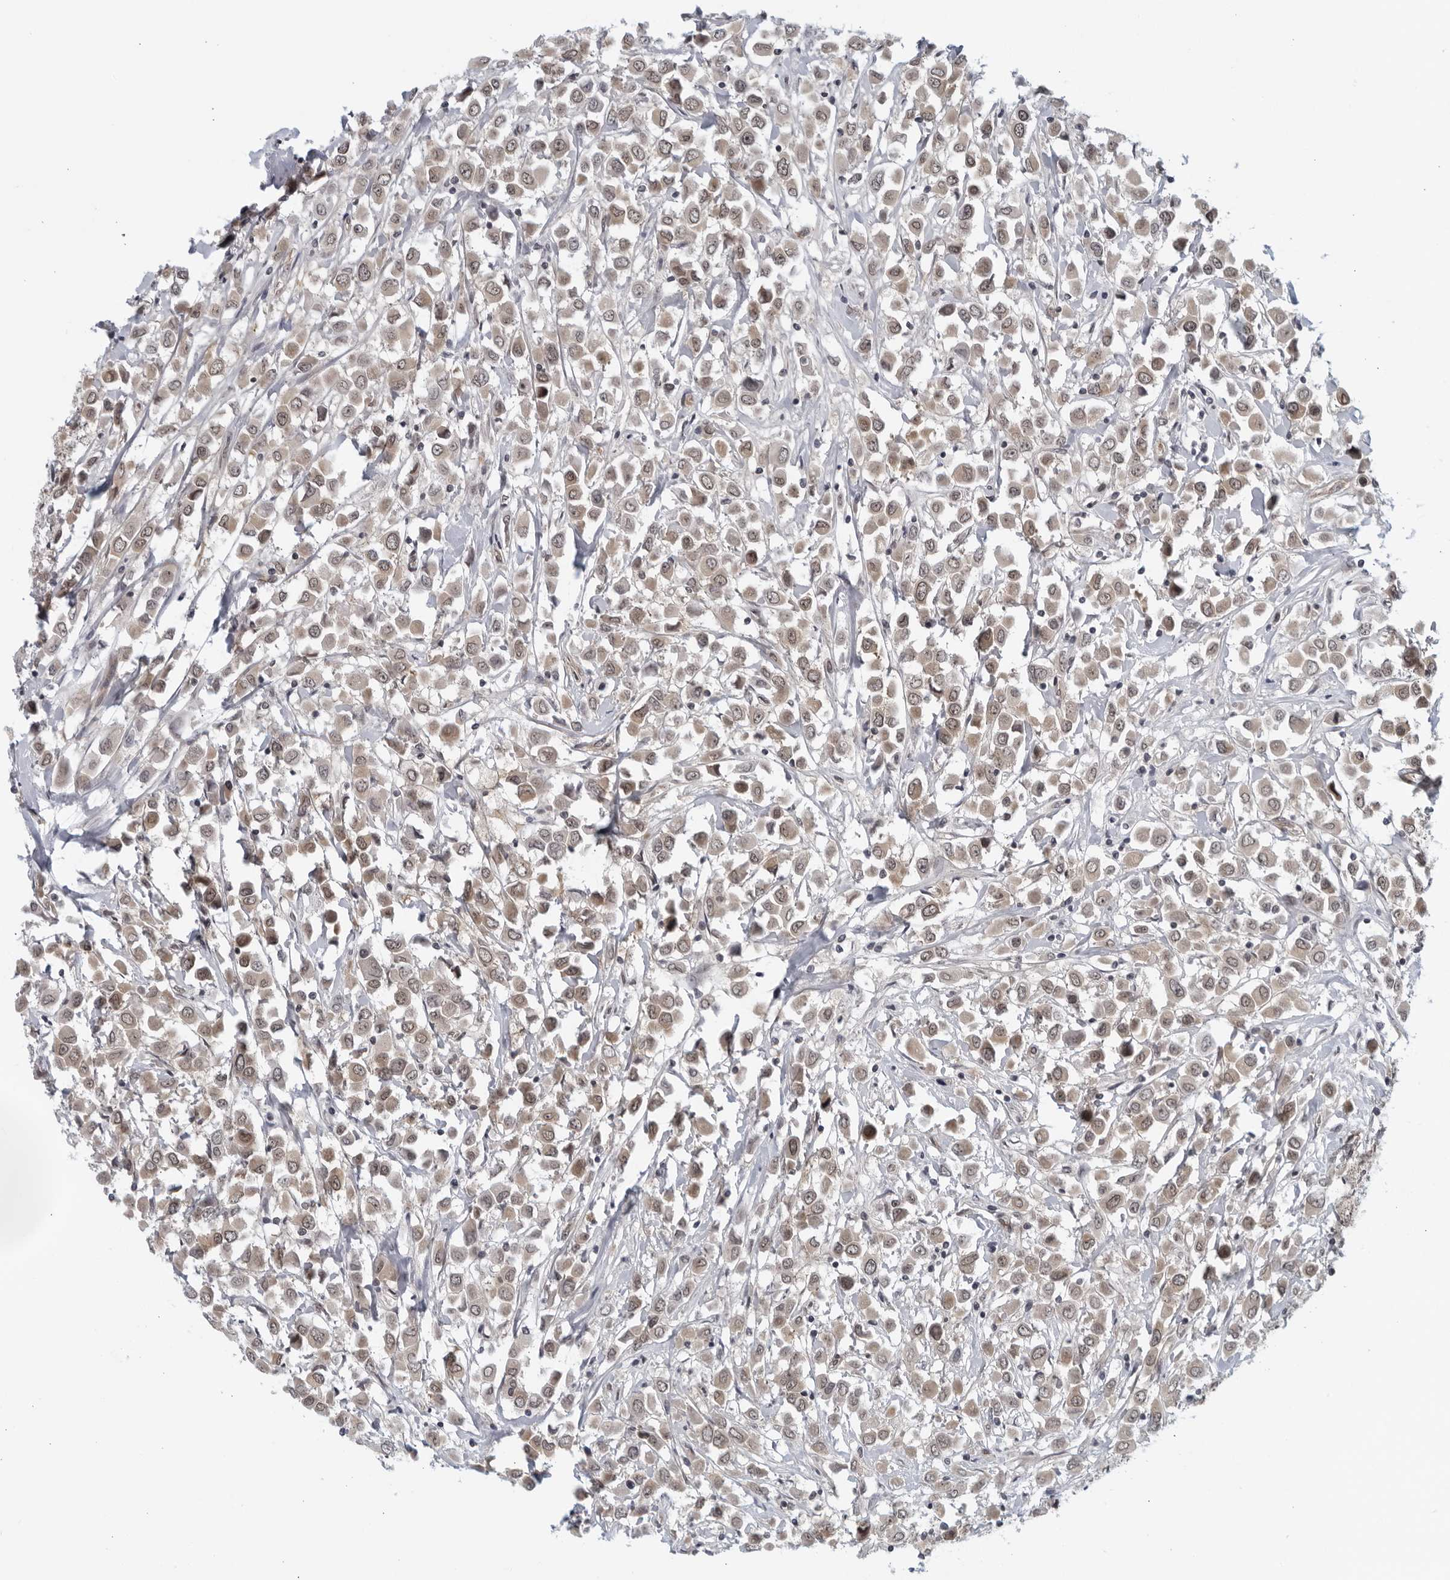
{"staining": {"intensity": "weak", "quantity": ">75%", "location": "cytoplasmic/membranous,nuclear"}, "tissue": "breast cancer", "cell_type": "Tumor cells", "image_type": "cancer", "snomed": [{"axis": "morphology", "description": "Duct carcinoma"}, {"axis": "topography", "description": "Breast"}], "caption": "A photomicrograph of human breast cancer stained for a protein displays weak cytoplasmic/membranous and nuclear brown staining in tumor cells.", "gene": "RC3H1", "patient": {"sex": "female", "age": 61}}